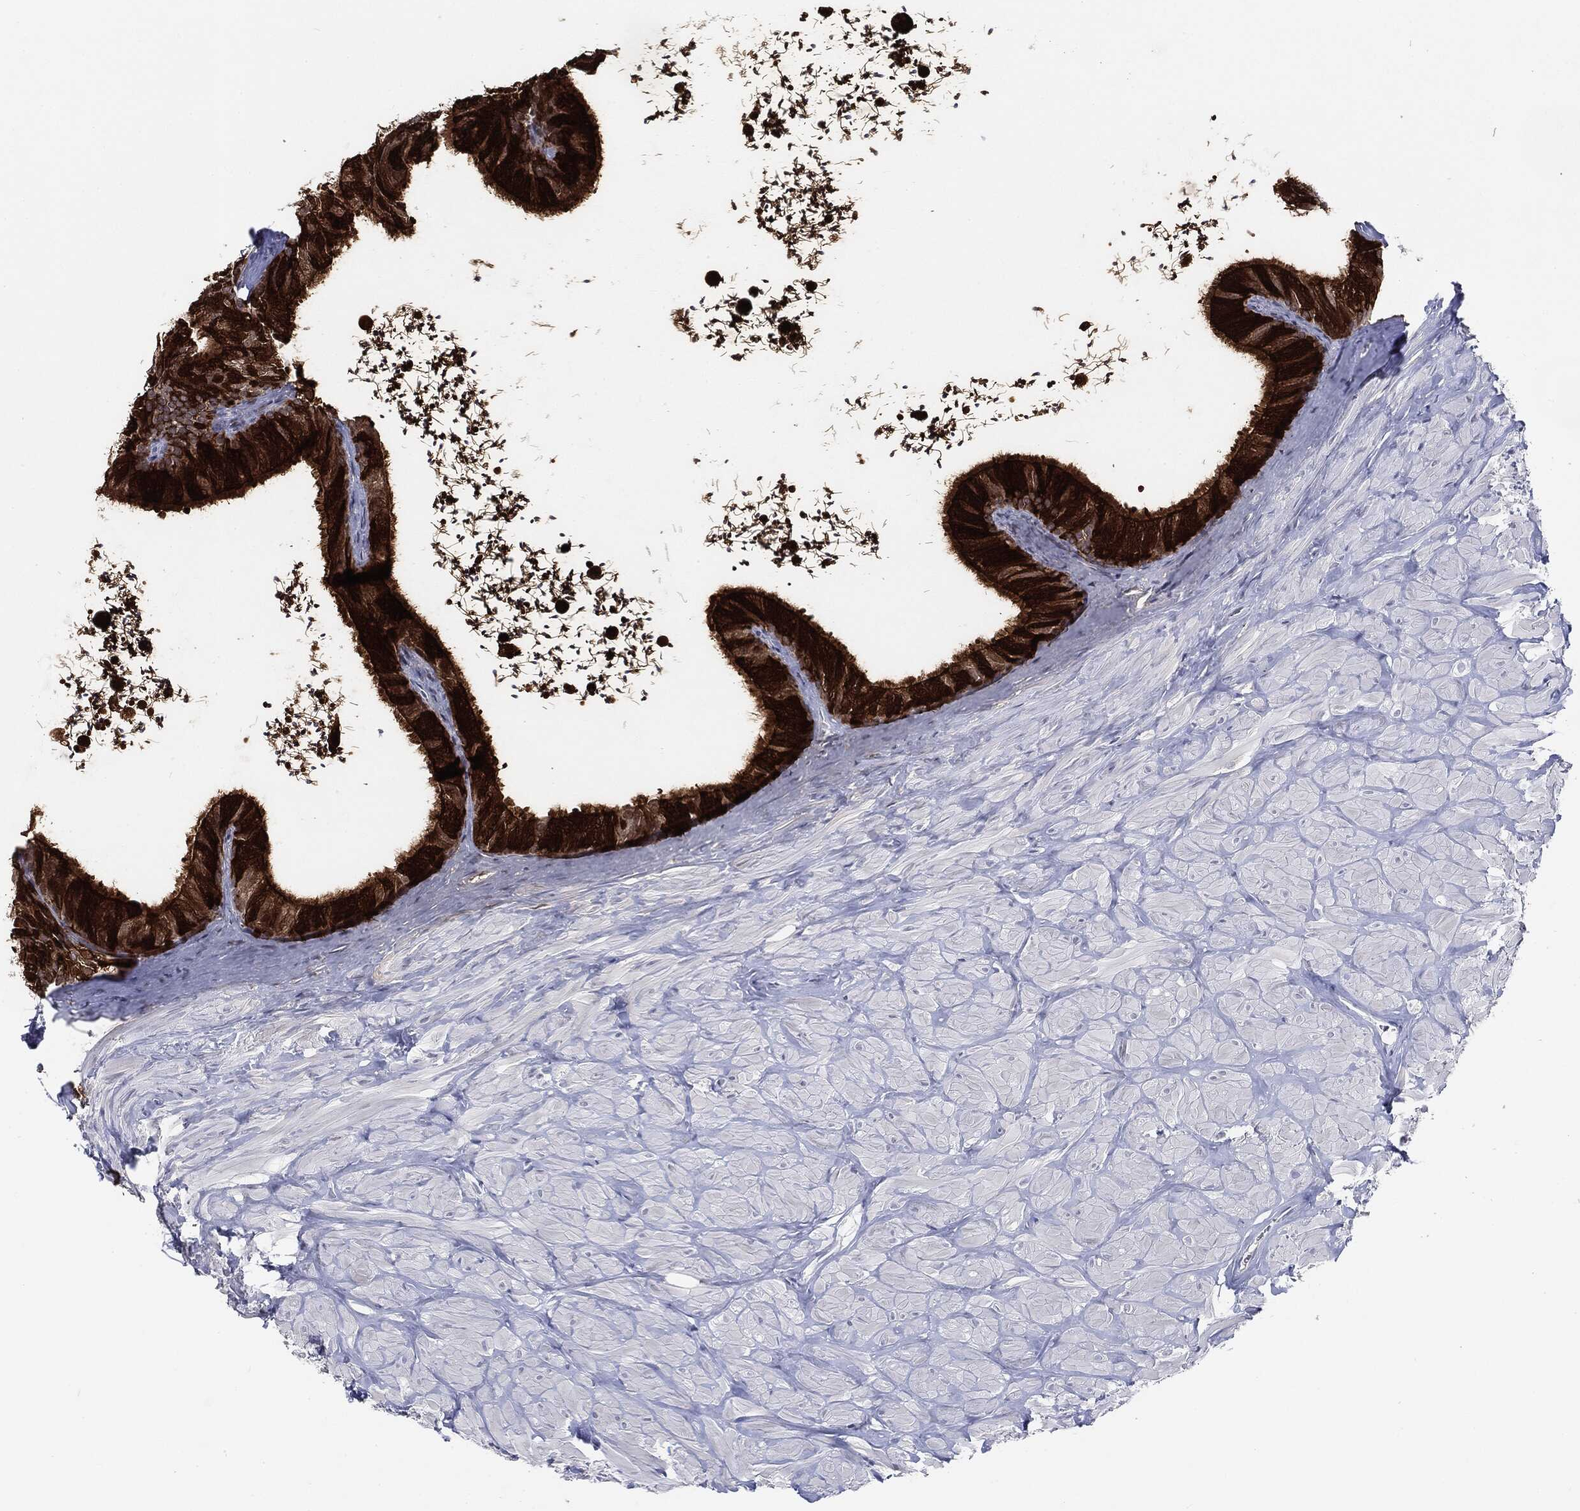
{"staining": {"intensity": "strong", "quantity": ">75%", "location": "cytoplasmic/membranous,nuclear"}, "tissue": "epididymis", "cell_type": "Glandular cells", "image_type": "normal", "snomed": [{"axis": "morphology", "description": "Normal tissue, NOS"}, {"axis": "topography", "description": "Epididymis"}], "caption": "The micrograph reveals staining of normal epididymis, revealing strong cytoplasmic/membranous,nuclear protein positivity (brown color) within glandular cells.", "gene": "CGB1", "patient": {"sex": "male", "age": 32}}